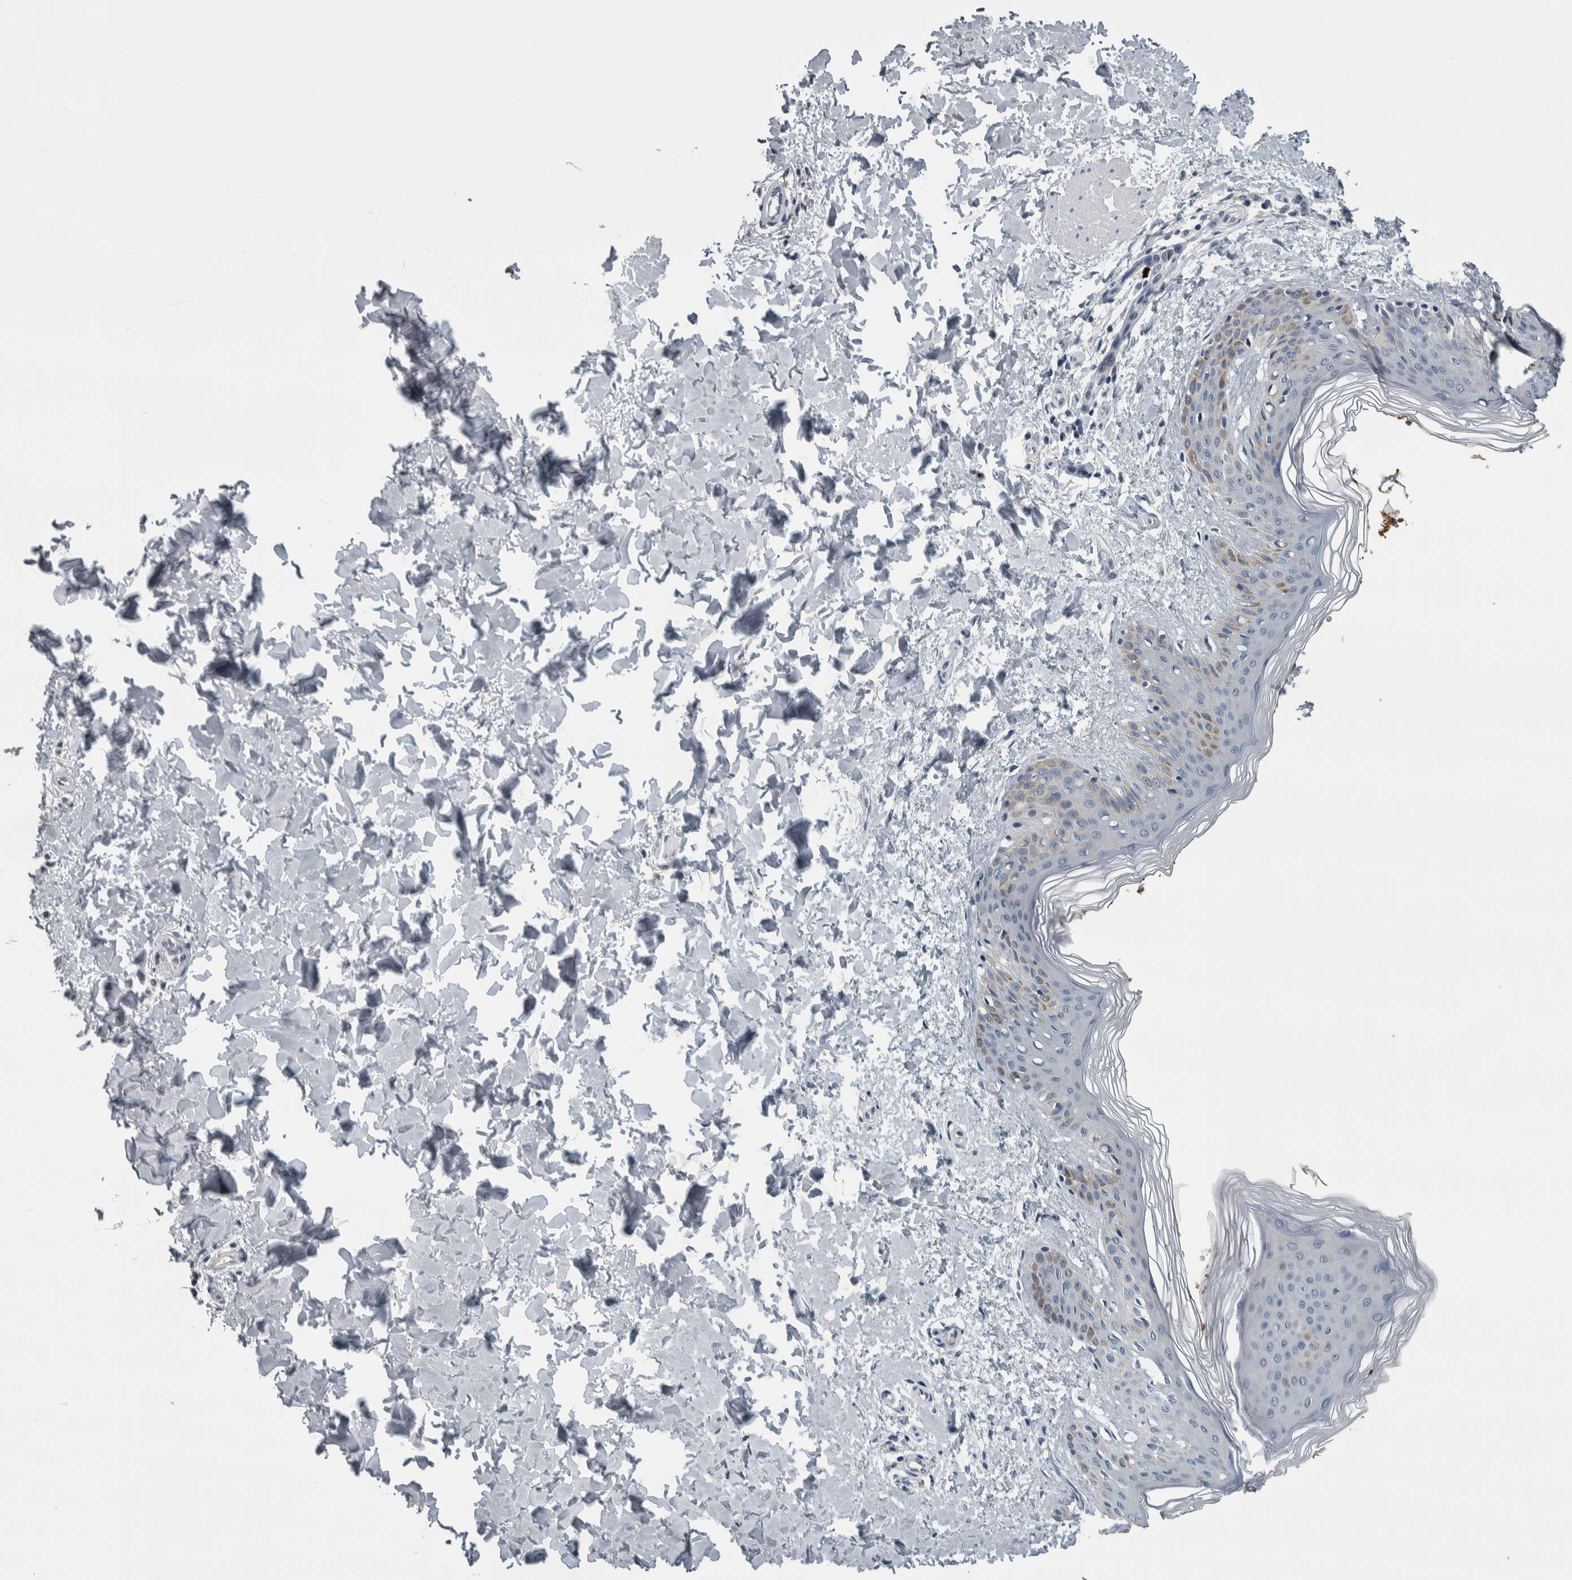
{"staining": {"intensity": "negative", "quantity": "none", "location": "none"}, "tissue": "skin", "cell_type": "Fibroblasts", "image_type": "normal", "snomed": [{"axis": "morphology", "description": "Normal tissue, NOS"}, {"axis": "morphology", "description": "Neoplasm, benign, NOS"}, {"axis": "topography", "description": "Skin"}, {"axis": "topography", "description": "Soft tissue"}], "caption": "Image shows no significant protein expression in fibroblasts of normal skin.", "gene": "CAVIN4", "patient": {"sex": "male", "age": 26}}